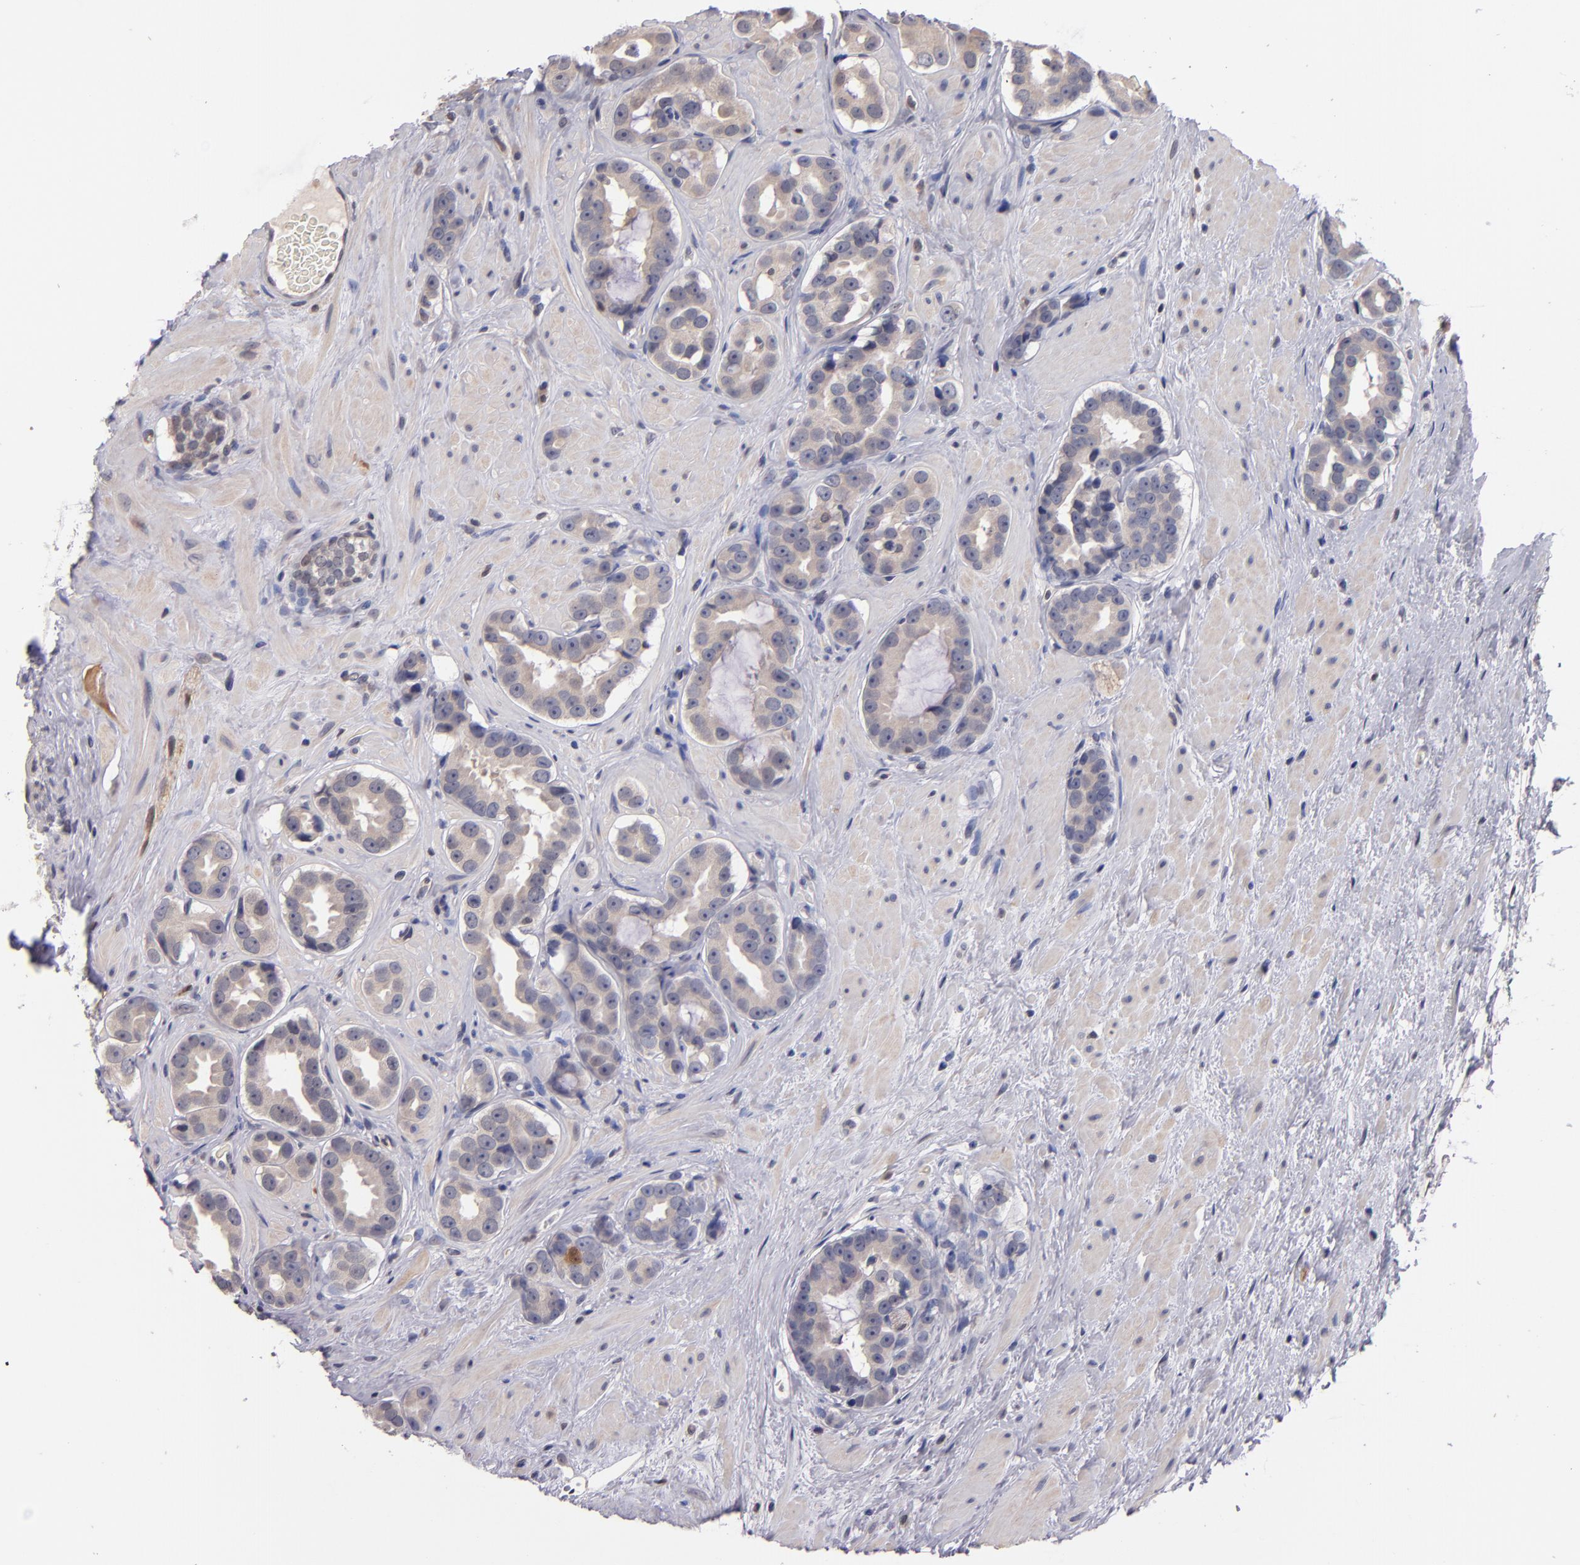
{"staining": {"intensity": "weak", "quantity": "<25%", "location": "cytoplasmic/membranous,nuclear"}, "tissue": "prostate cancer", "cell_type": "Tumor cells", "image_type": "cancer", "snomed": [{"axis": "morphology", "description": "Adenocarcinoma, Low grade"}, {"axis": "topography", "description": "Prostate"}], "caption": "This is an immunohistochemistry image of human prostate adenocarcinoma (low-grade). There is no expression in tumor cells.", "gene": "S100A1", "patient": {"sex": "male", "age": 59}}